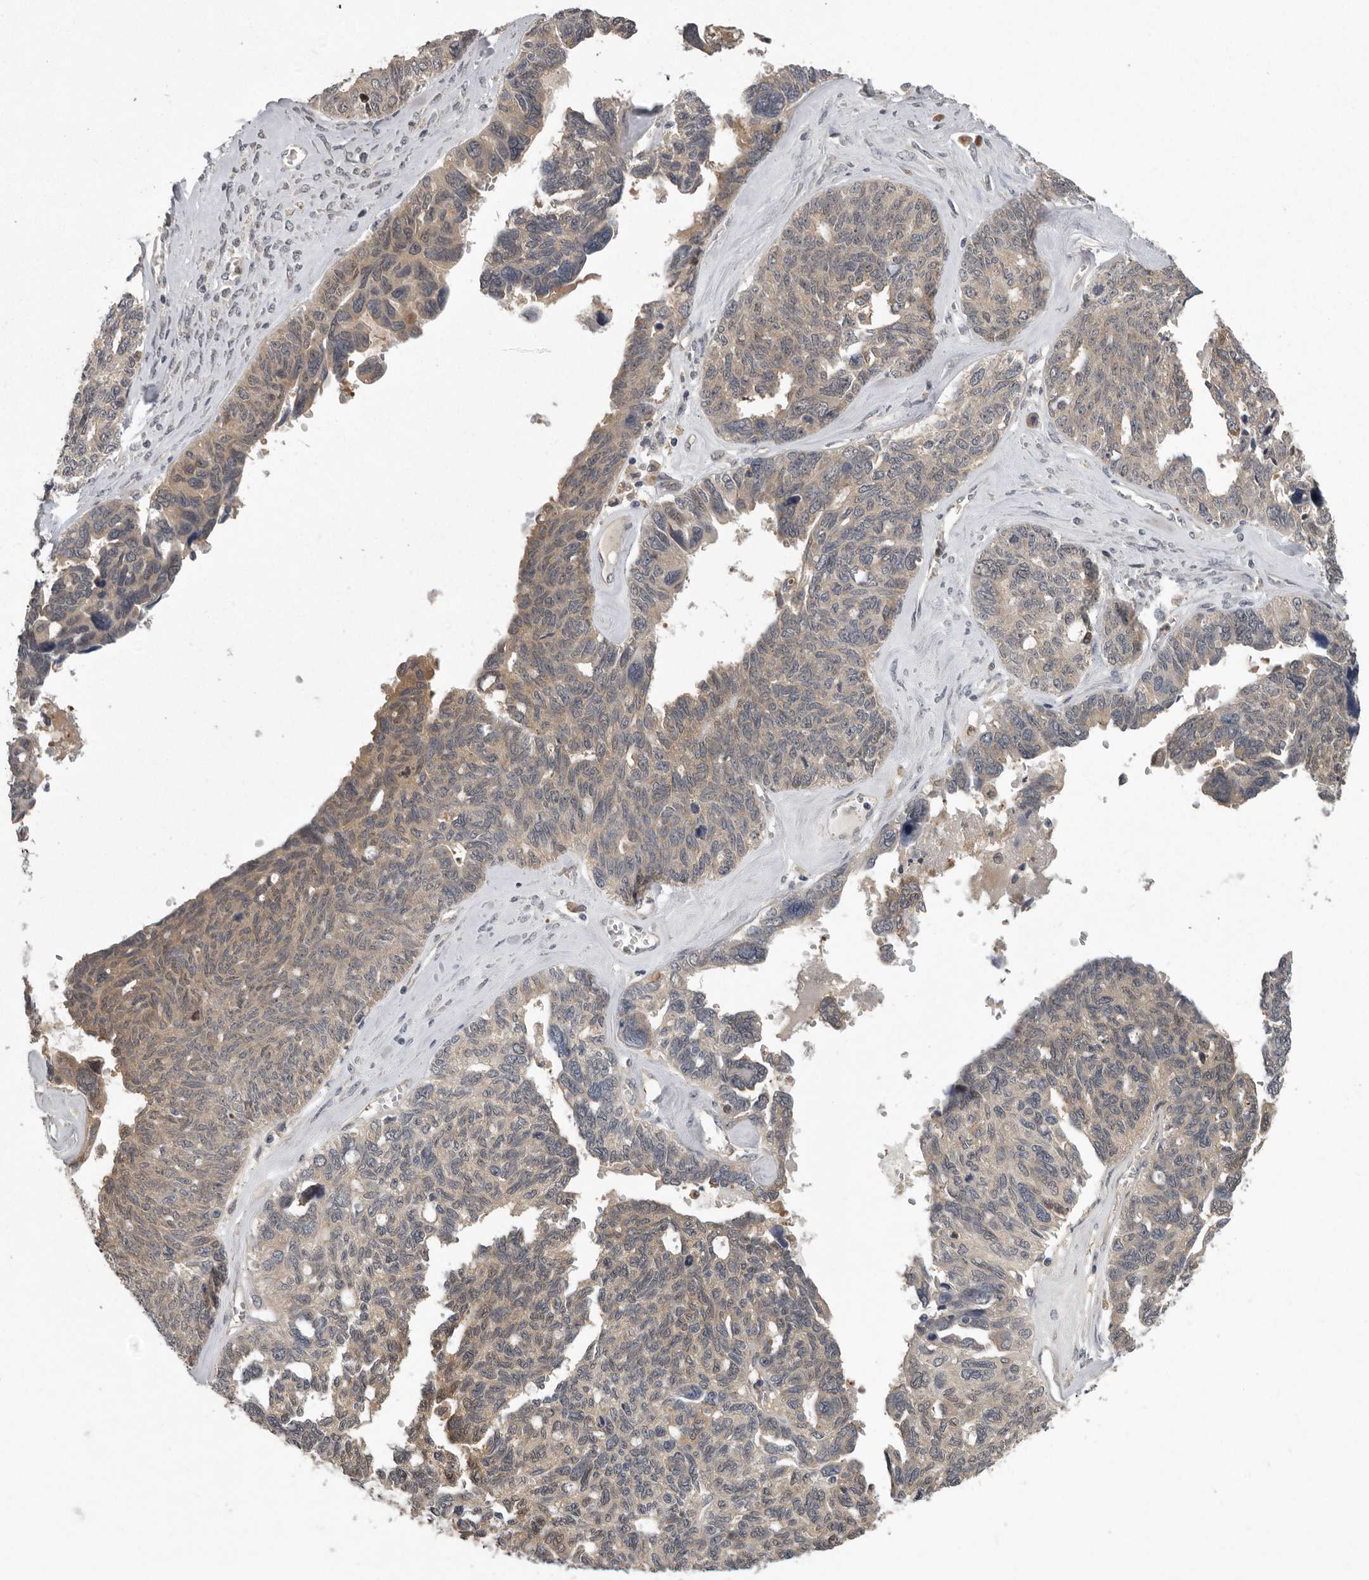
{"staining": {"intensity": "moderate", "quantity": "<25%", "location": "cytoplasmic/membranous"}, "tissue": "ovarian cancer", "cell_type": "Tumor cells", "image_type": "cancer", "snomed": [{"axis": "morphology", "description": "Cystadenocarcinoma, serous, NOS"}, {"axis": "topography", "description": "Ovary"}], "caption": "Immunohistochemistry (IHC) image of human serous cystadenocarcinoma (ovarian) stained for a protein (brown), which reveals low levels of moderate cytoplasmic/membranous positivity in about <25% of tumor cells.", "gene": "RALGPS2", "patient": {"sex": "female", "age": 79}}